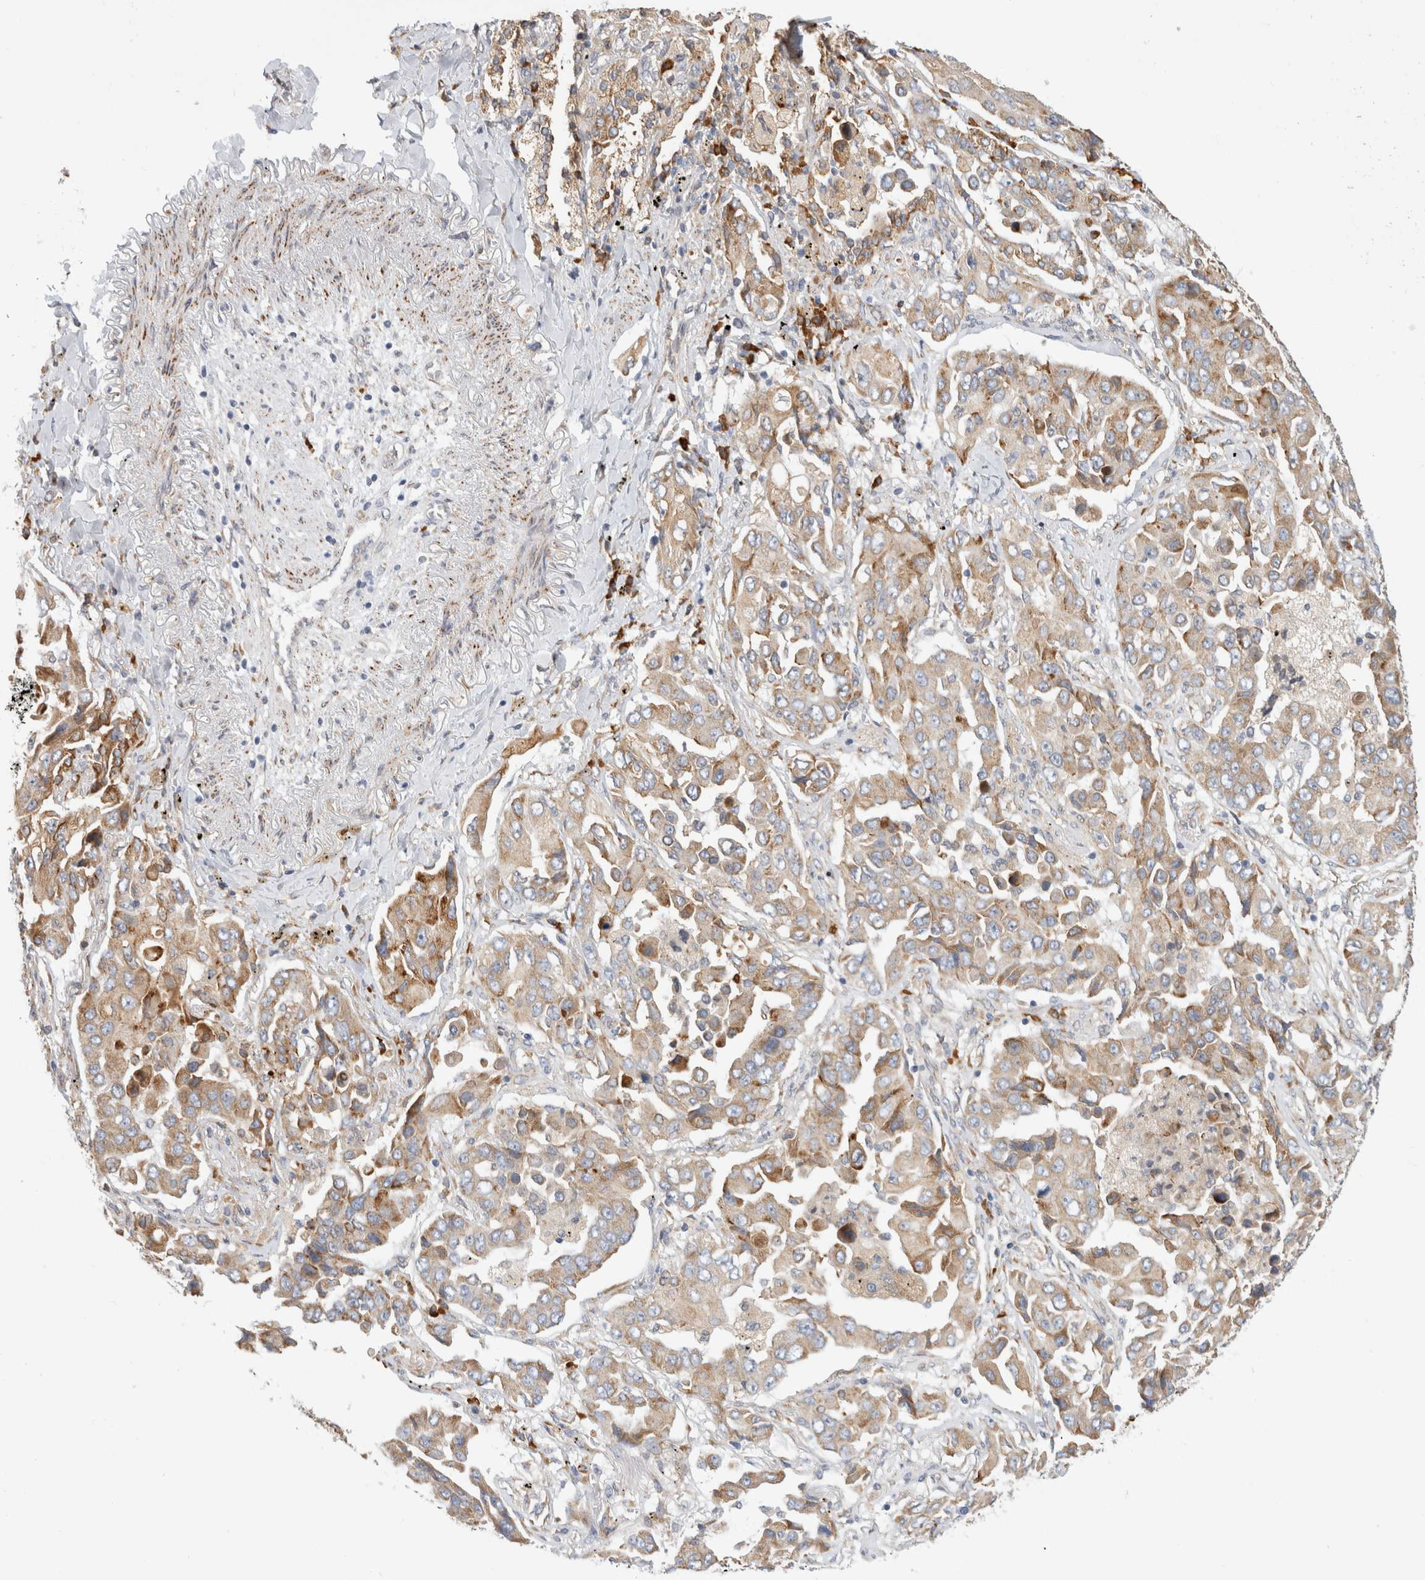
{"staining": {"intensity": "moderate", "quantity": ">75%", "location": "cytoplasmic/membranous"}, "tissue": "lung cancer", "cell_type": "Tumor cells", "image_type": "cancer", "snomed": [{"axis": "morphology", "description": "Adenocarcinoma, NOS"}, {"axis": "topography", "description": "Lung"}], "caption": "Protein staining of adenocarcinoma (lung) tissue exhibits moderate cytoplasmic/membranous expression in about >75% of tumor cells.", "gene": "RPN2", "patient": {"sex": "female", "age": 65}}